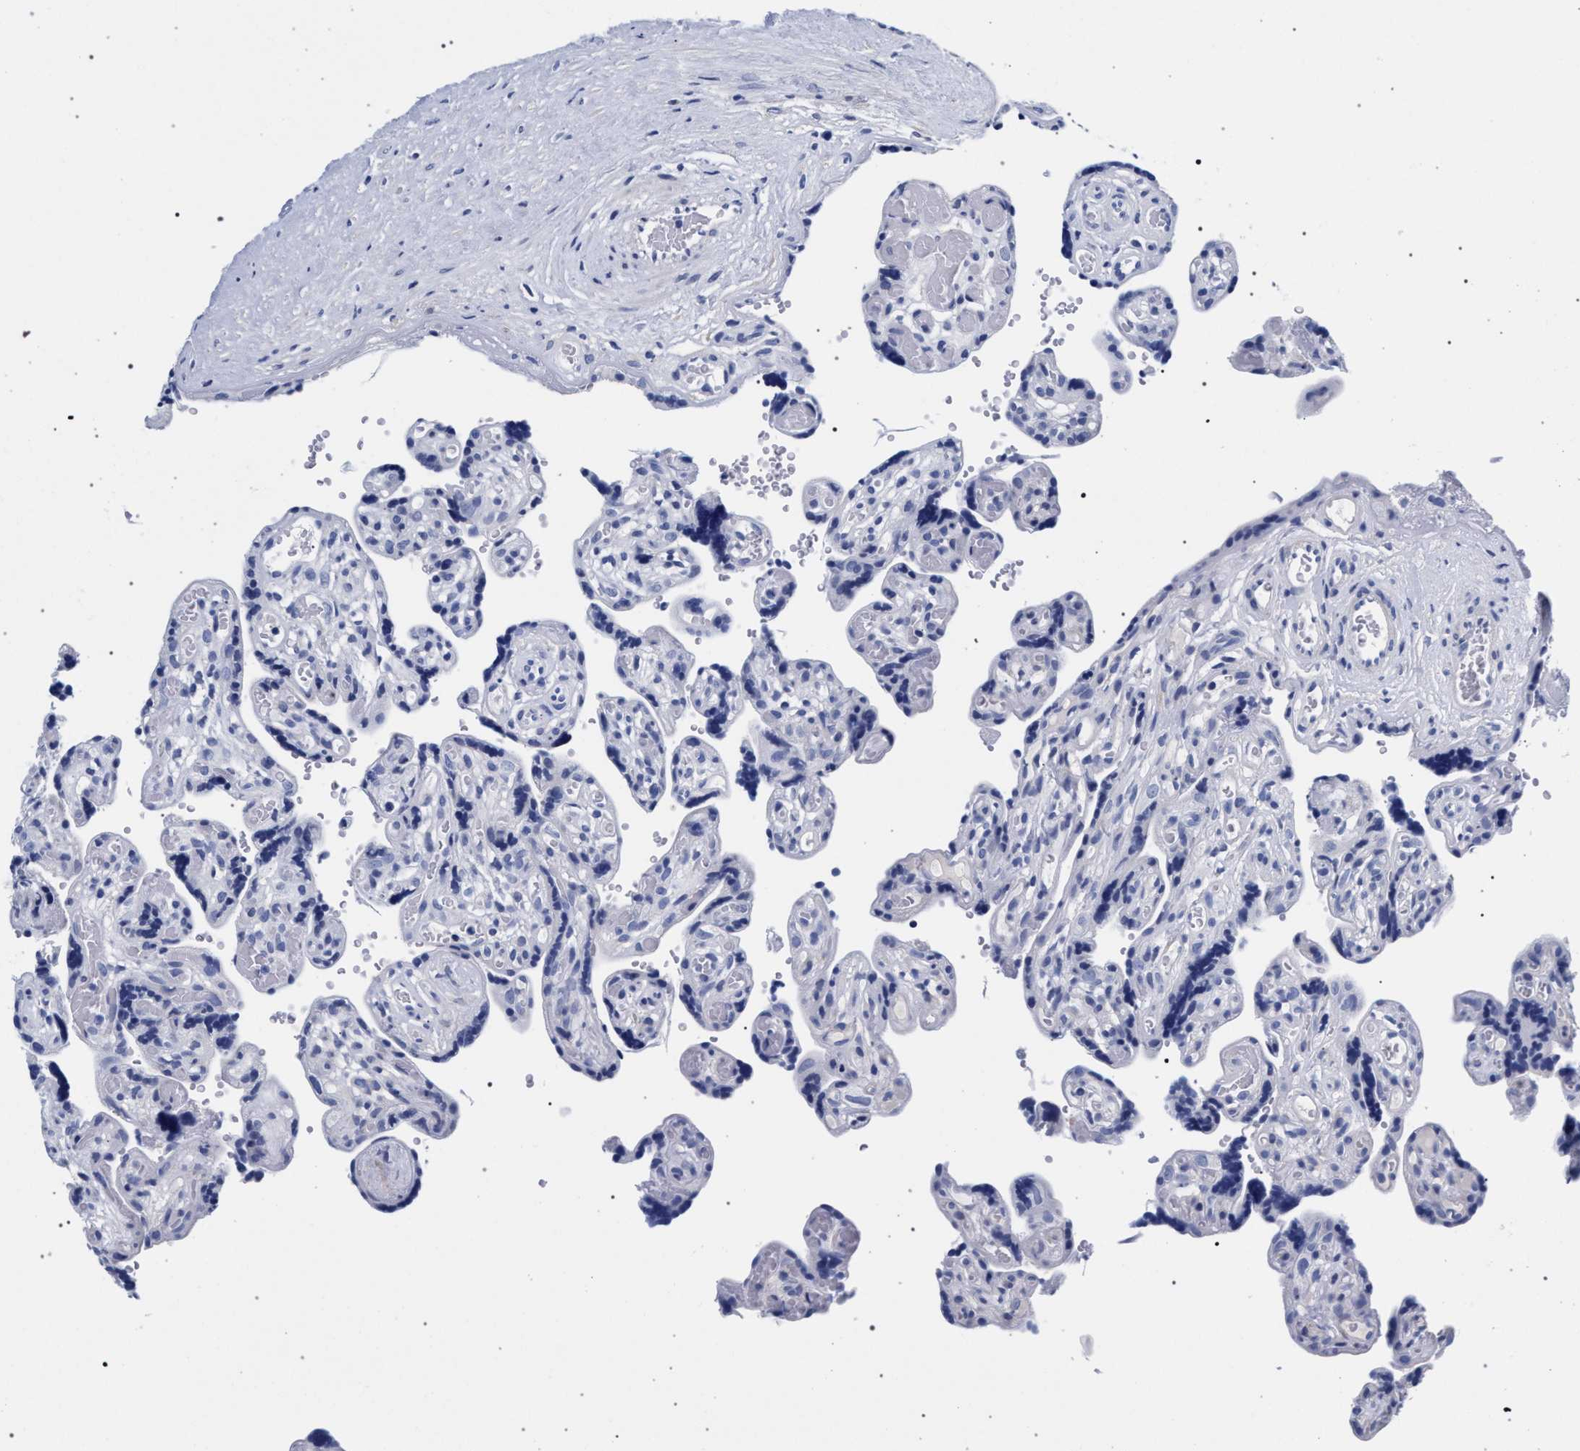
{"staining": {"intensity": "moderate", "quantity": "25%-75%", "location": "cytoplasmic/membranous"}, "tissue": "placenta", "cell_type": "Decidual cells", "image_type": "normal", "snomed": [{"axis": "morphology", "description": "Normal tissue, NOS"}, {"axis": "topography", "description": "Placenta"}], "caption": "Immunohistochemical staining of unremarkable human placenta reveals moderate cytoplasmic/membranous protein staining in approximately 25%-75% of decidual cells.", "gene": "AKAP4", "patient": {"sex": "female", "age": 30}}